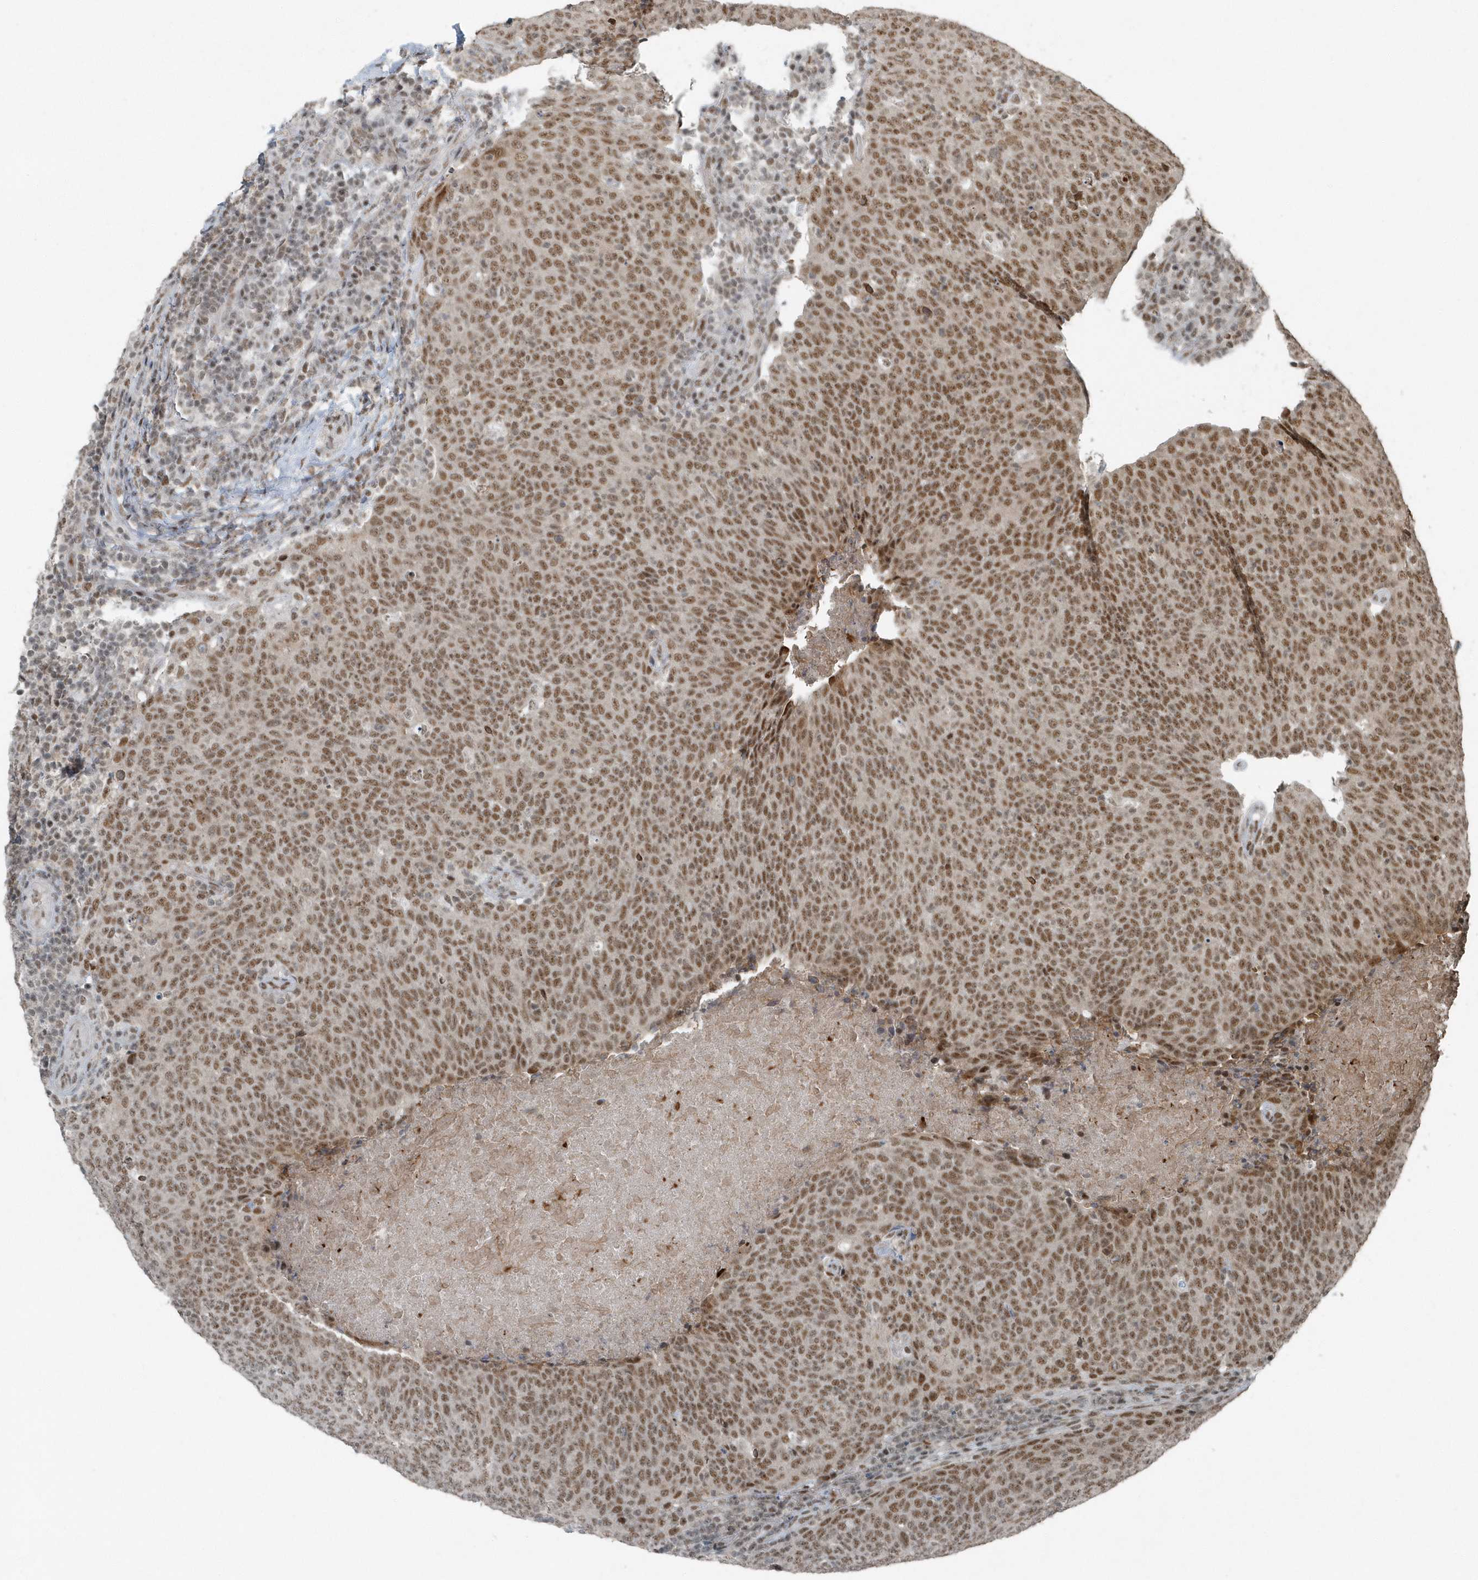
{"staining": {"intensity": "moderate", "quantity": ">75%", "location": "nuclear"}, "tissue": "head and neck cancer", "cell_type": "Tumor cells", "image_type": "cancer", "snomed": [{"axis": "morphology", "description": "Squamous cell carcinoma, NOS"}, {"axis": "morphology", "description": "Squamous cell carcinoma, metastatic, NOS"}, {"axis": "topography", "description": "Lymph node"}, {"axis": "topography", "description": "Head-Neck"}], "caption": "This image demonstrates immunohistochemistry (IHC) staining of head and neck squamous cell carcinoma, with medium moderate nuclear positivity in approximately >75% of tumor cells.", "gene": "YTHDC1", "patient": {"sex": "male", "age": 62}}